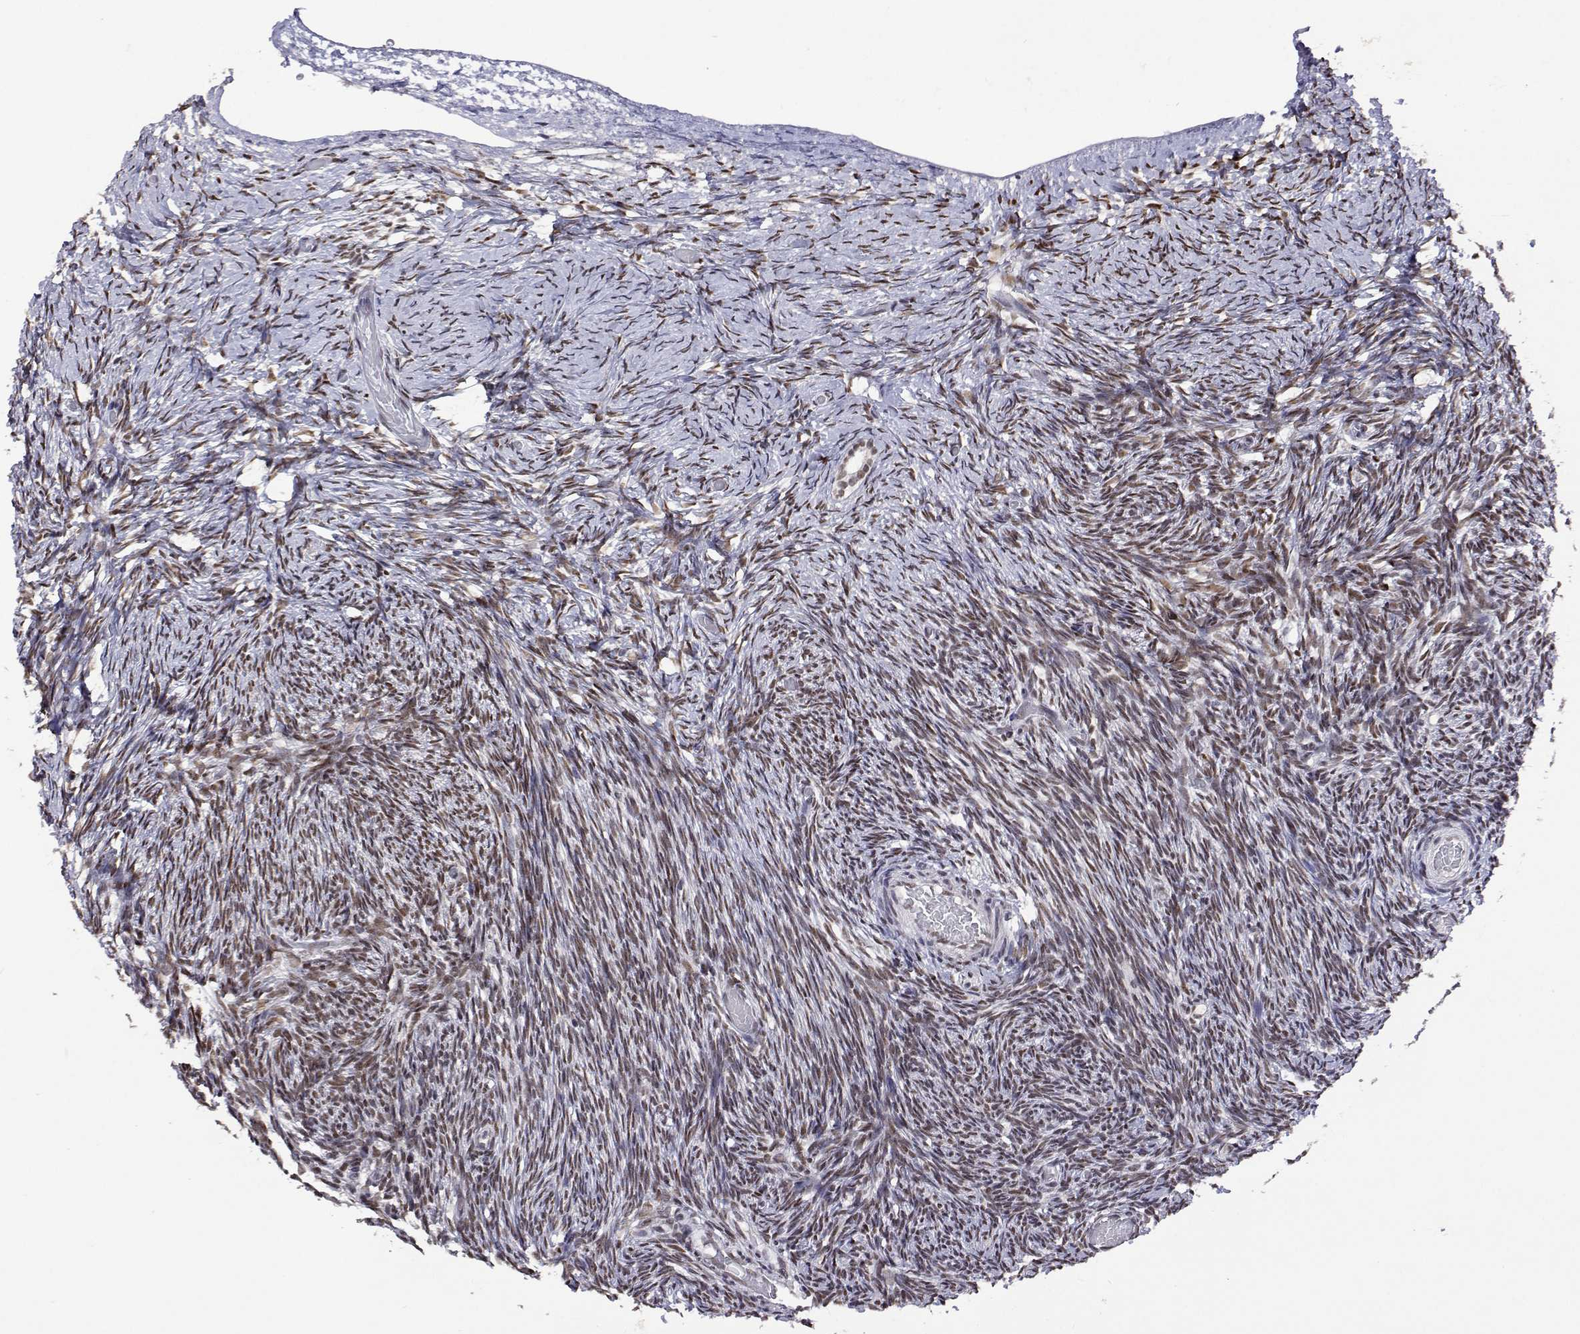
{"staining": {"intensity": "moderate", "quantity": ">75%", "location": "nuclear"}, "tissue": "ovary", "cell_type": "Ovarian stroma cells", "image_type": "normal", "snomed": [{"axis": "morphology", "description": "Normal tissue, NOS"}, {"axis": "topography", "description": "Ovary"}], "caption": "IHC histopathology image of unremarkable ovary stained for a protein (brown), which reveals medium levels of moderate nuclear staining in approximately >75% of ovarian stroma cells.", "gene": "HNRNPA0", "patient": {"sex": "female", "age": 39}}